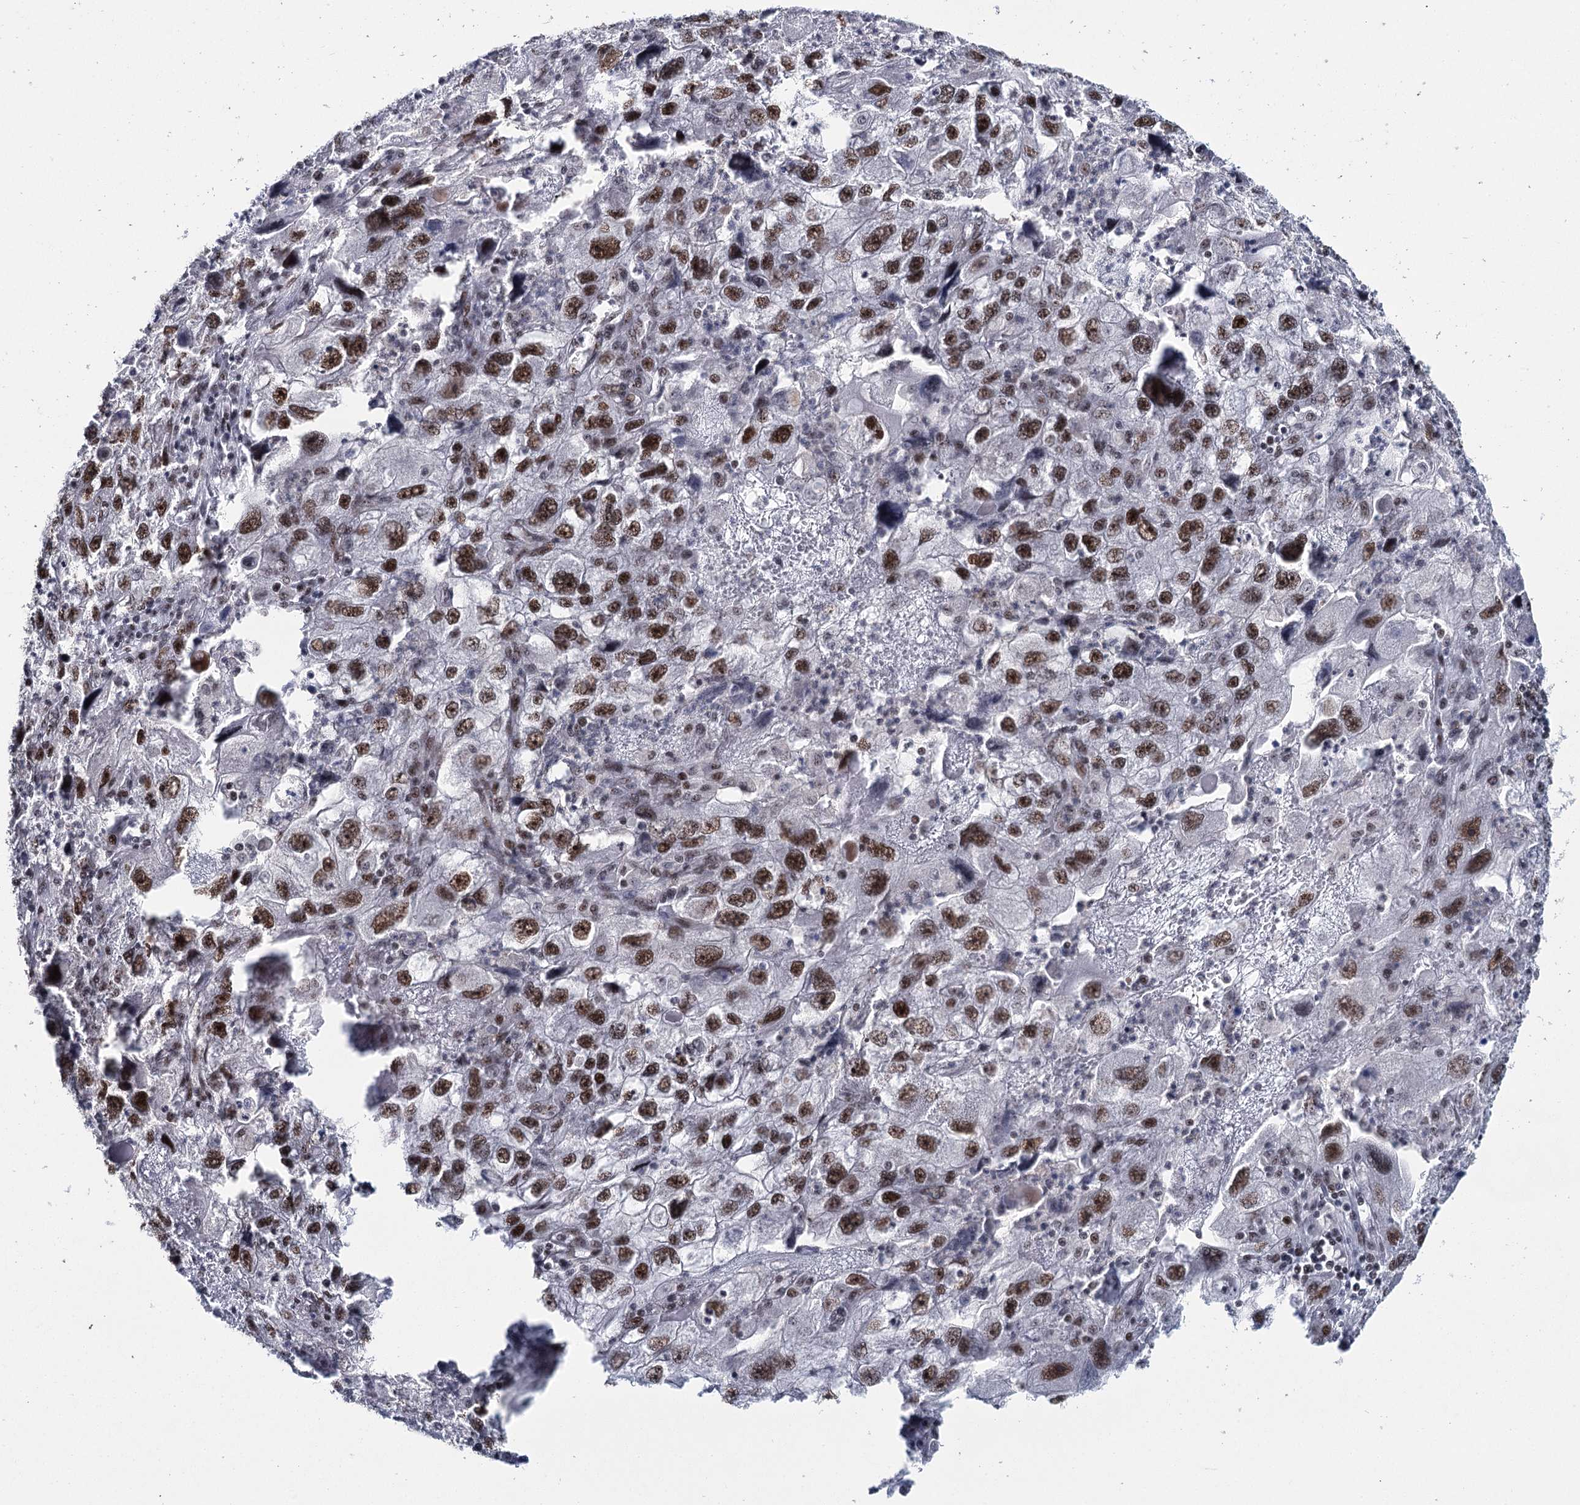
{"staining": {"intensity": "strong", "quantity": ">75%", "location": "nuclear"}, "tissue": "endometrial cancer", "cell_type": "Tumor cells", "image_type": "cancer", "snomed": [{"axis": "morphology", "description": "Adenocarcinoma, NOS"}, {"axis": "topography", "description": "Endometrium"}], "caption": "A brown stain labels strong nuclear expression of a protein in human endometrial adenocarcinoma tumor cells.", "gene": "SCAF8", "patient": {"sex": "female", "age": 49}}